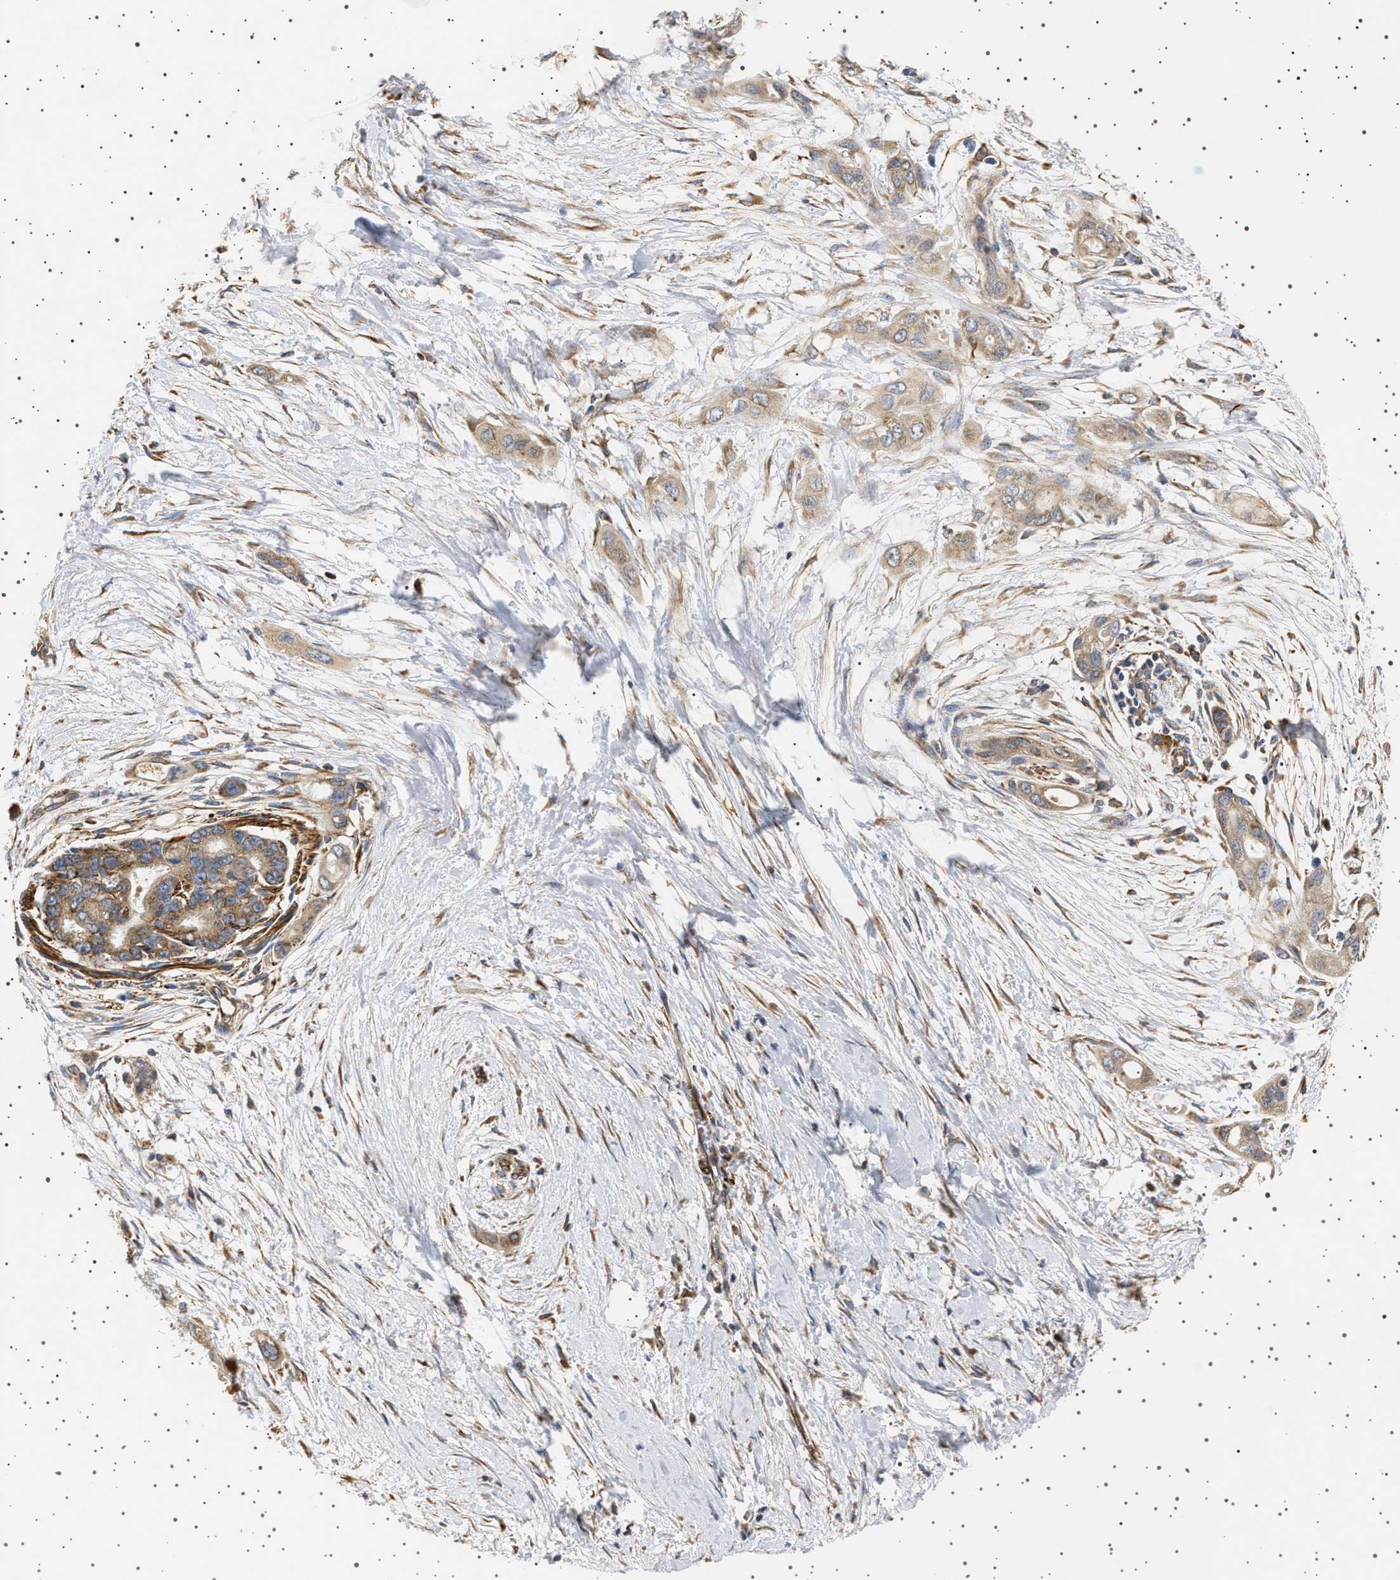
{"staining": {"intensity": "weak", "quantity": ">75%", "location": "cytoplasmic/membranous"}, "tissue": "pancreatic cancer", "cell_type": "Tumor cells", "image_type": "cancer", "snomed": [{"axis": "morphology", "description": "Adenocarcinoma, NOS"}, {"axis": "topography", "description": "Pancreas"}], "caption": "This photomicrograph displays immunohistochemistry staining of human pancreatic adenocarcinoma, with low weak cytoplasmic/membranous staining in approximately >75% of tumor cells.", "gene": "TRUB2", "patient": {"sex": "male", "age": 59}}